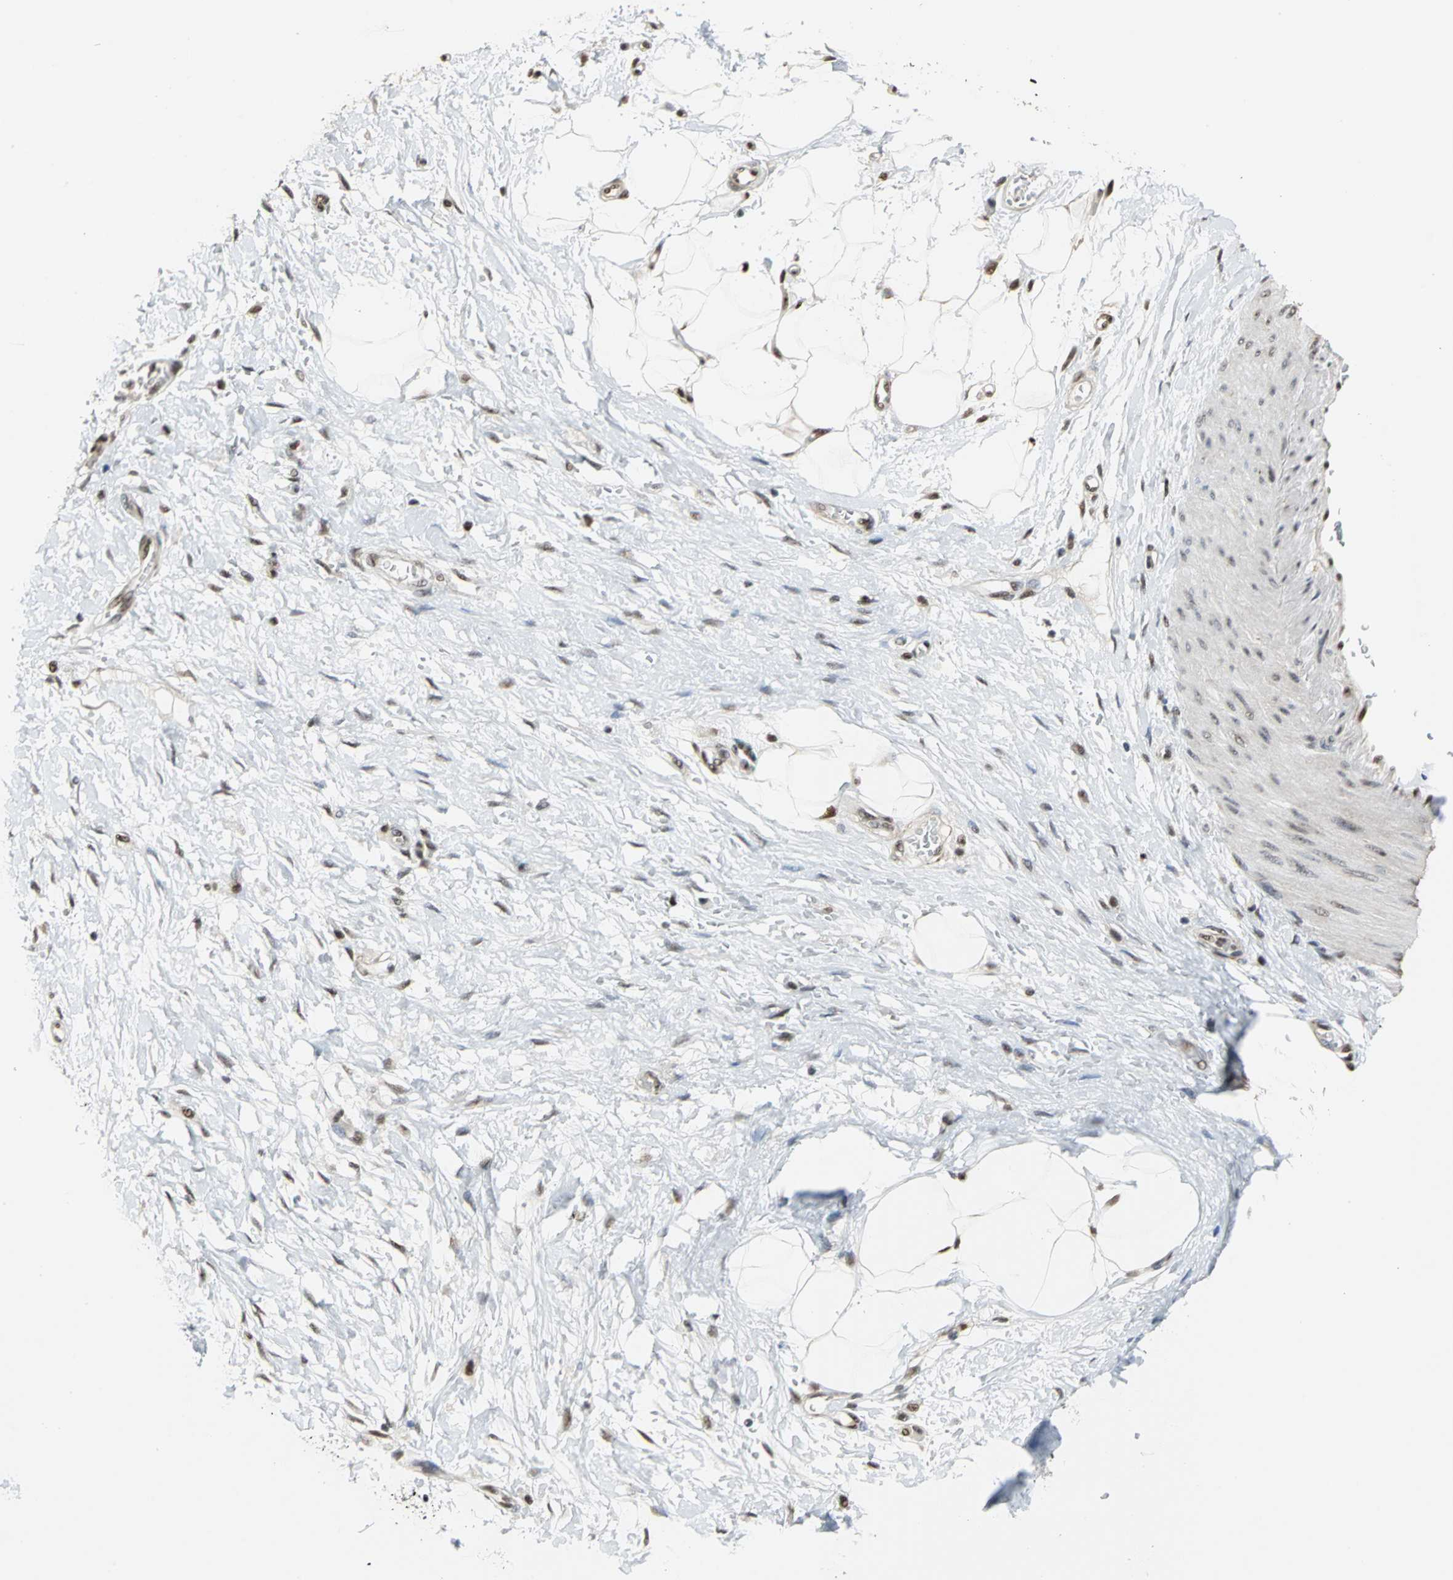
{"staining": {"intensity": "moderate", "quantity": "25%-75%", "location": "nuclear"}, "tissue": "adipose tissue", "cell_type": "Adipocytes", "image_type": "normal", "snomed": [{"axis": "morphology", "description": "Normal tissue, NOS"}, {"axis": "morphology", "description": "Urothelial carcinoma, High grade"}, {"axis": "topography", "description": "Vascular tissue"}, {"axis": "topography", "description": "Urinary bladder"}], "caption": "The image displays staining of benign adipose tissue, revealing moderate nuclear protein expression (brown color) within adipocytes.", "gene": "CCDC88C", "patient": {"sex": "female", "age": 56}}